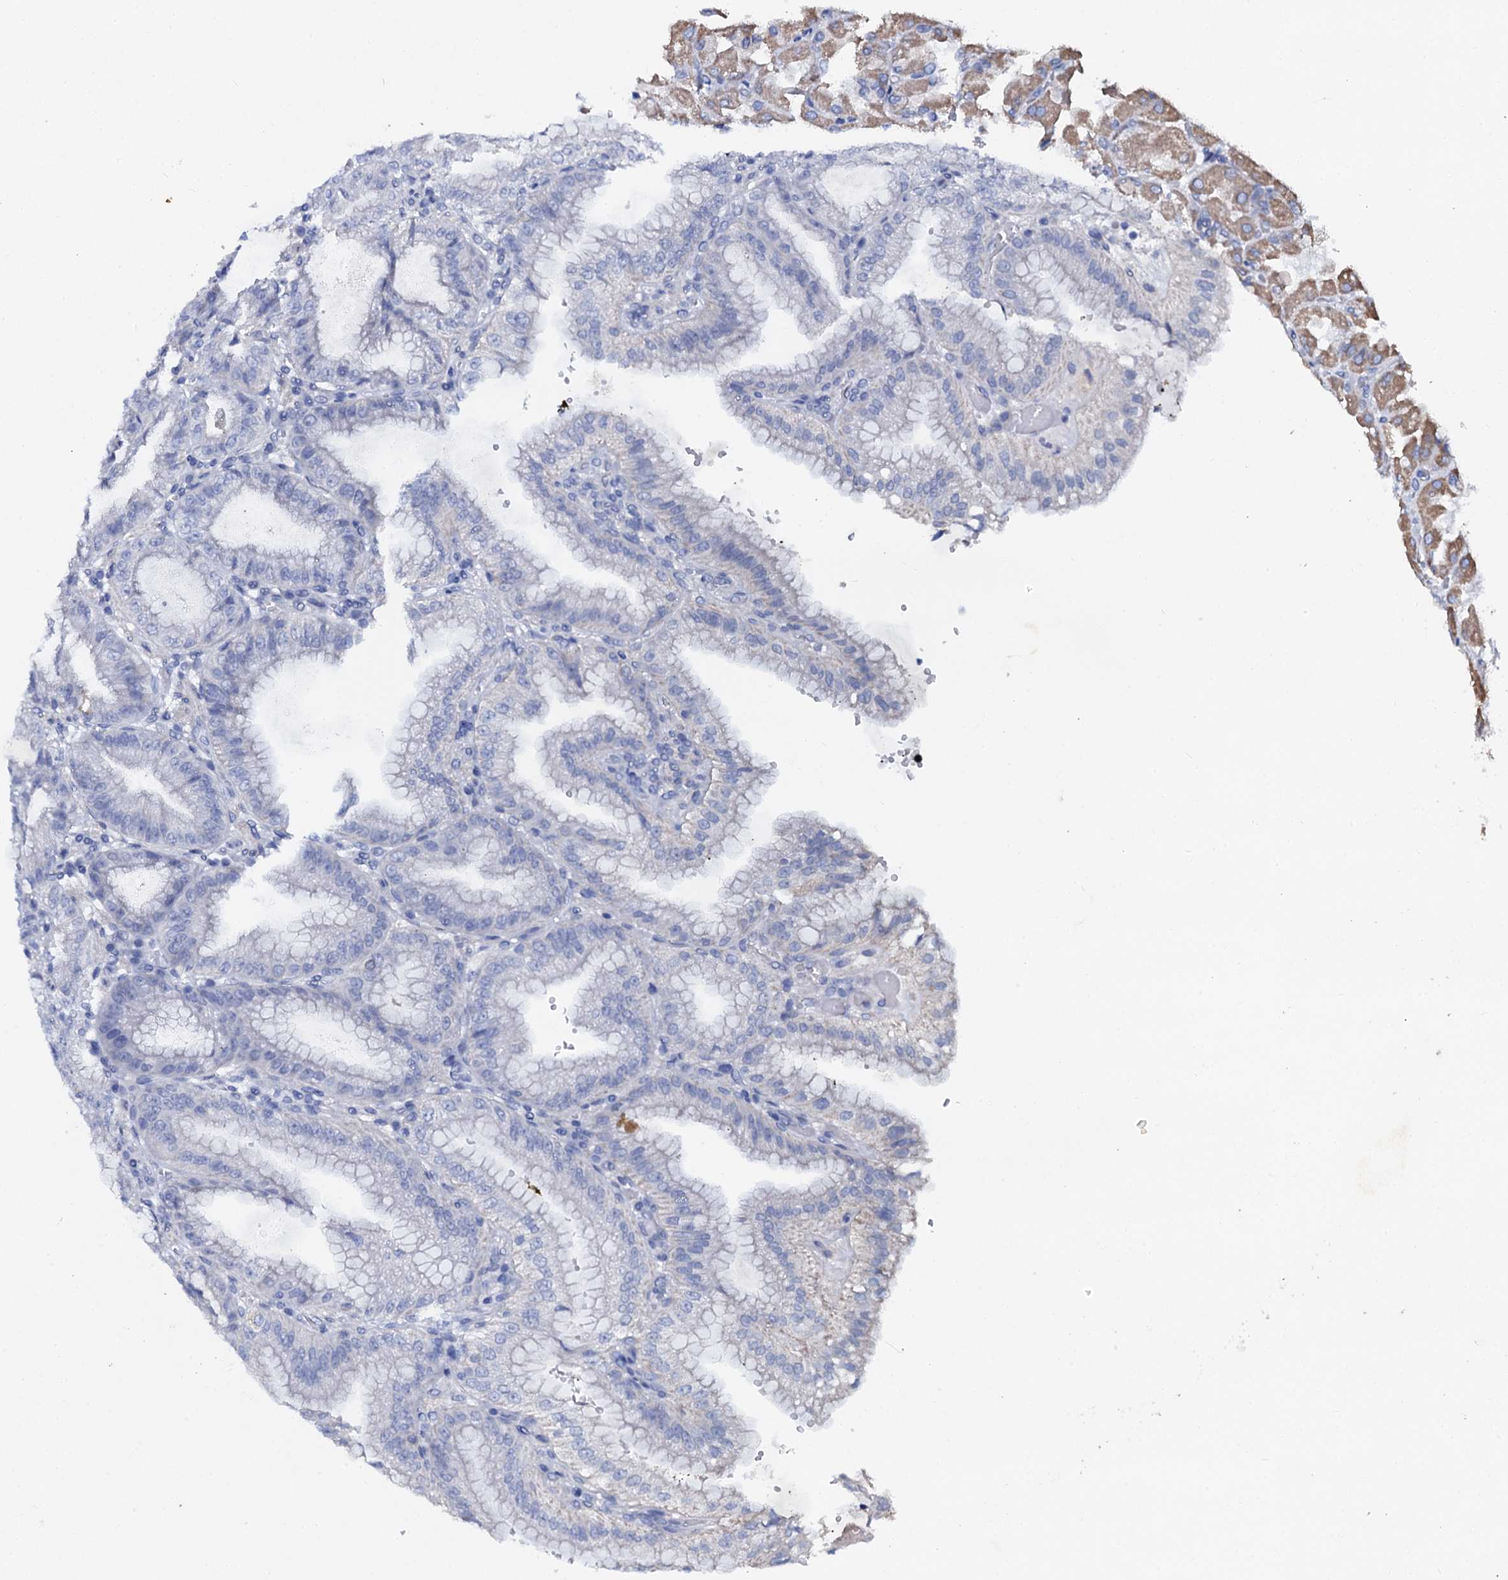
{"staining": {"intensity": "moderate", "quantity": "<25%", "location": "cytoplasmic/membranous"}, "tissue": "stomach", "cell_type": "Glandular cells", "image_type": "normal", "snomed": [{"axis": "morphology", "description": "Normal tissue, NOS"}, {"axis": "topography", "description": "Stomach, upper"}, {"axis": "topography", "description": "Stomach, lower"}], "caption": "High-power microscopy captured an IHC image of normal stomach, revealing moderate cytoplasmic/membranous positivity in approximately <25% of glandular cells.", "gene": "SLC37A4", "patient": {"sex": "male", "age": 71}}